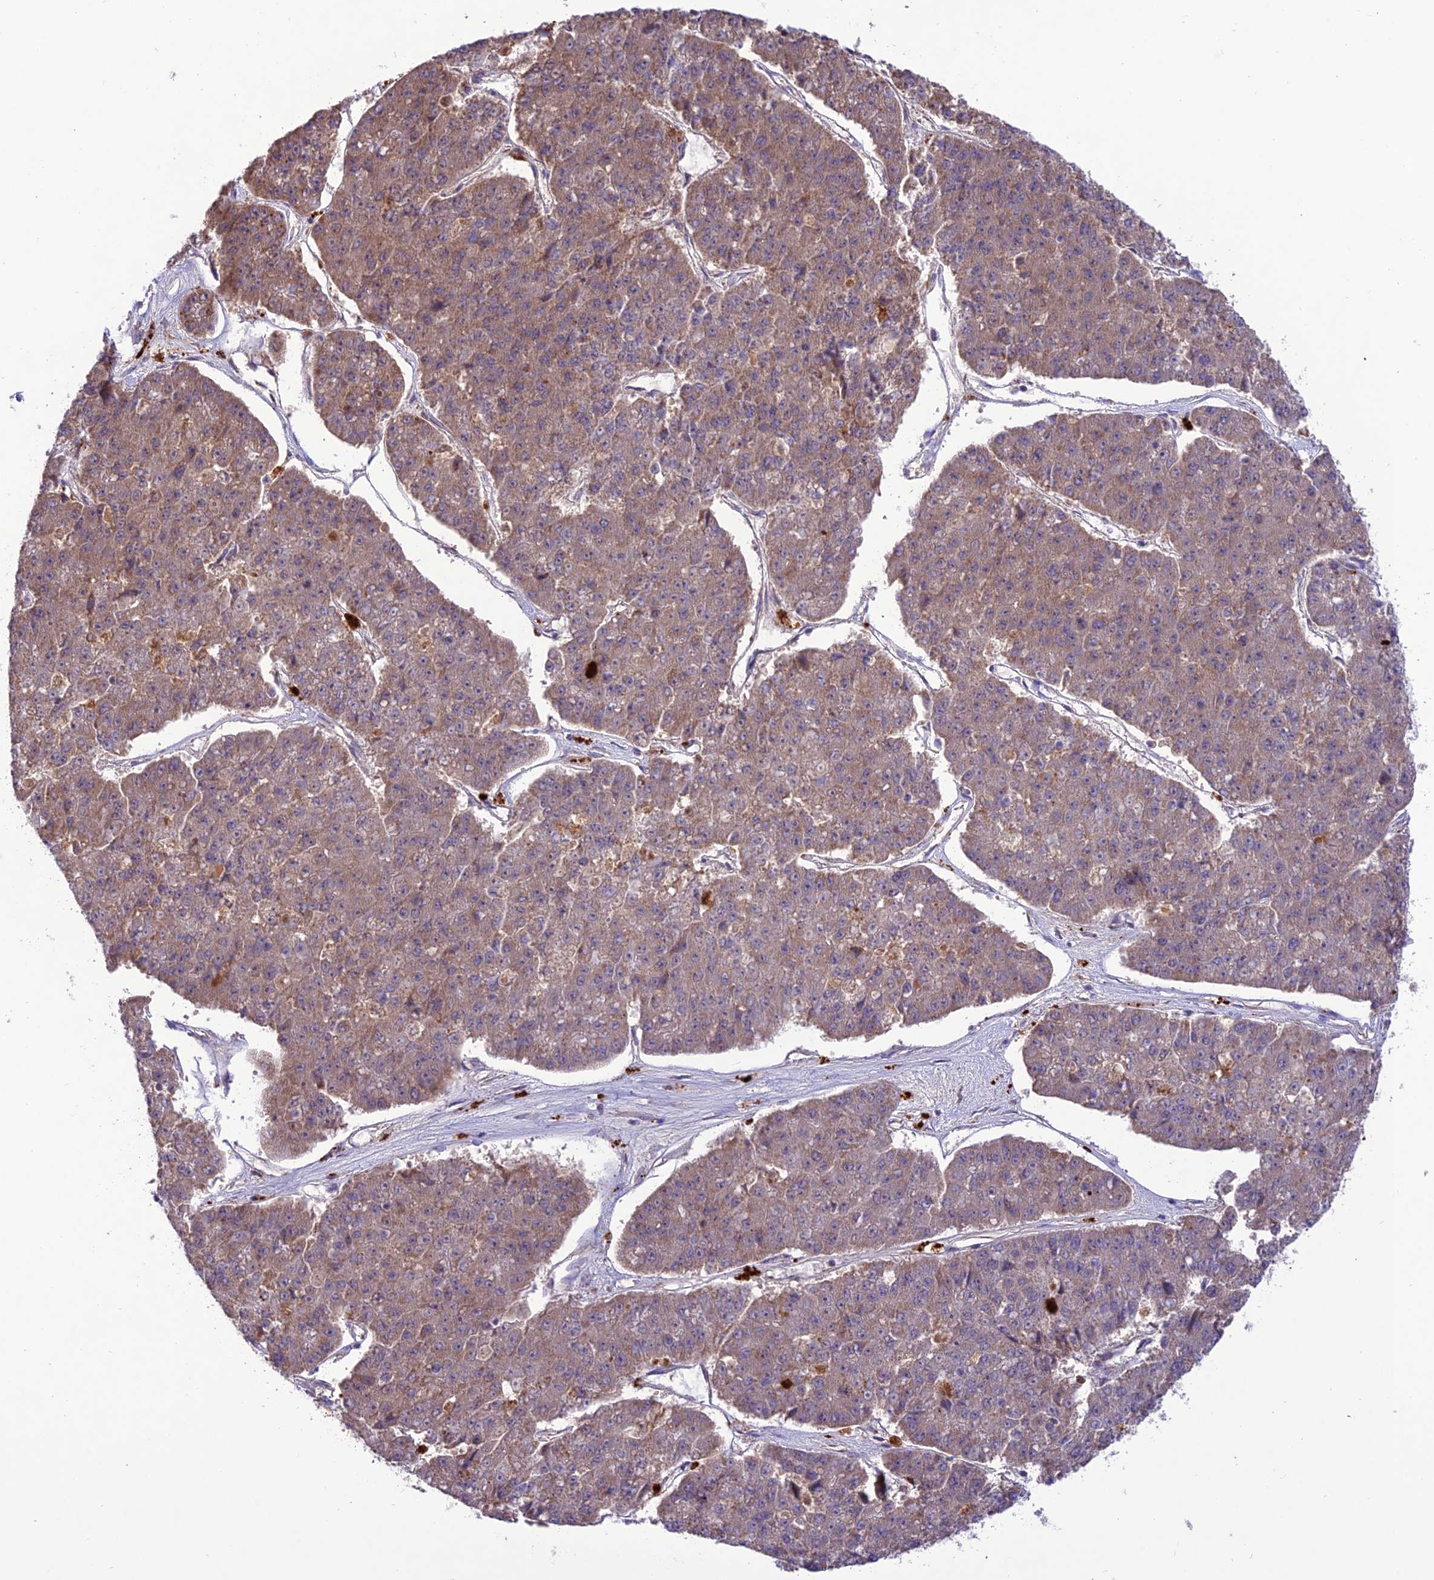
{"staining": {"intensity": "weak", "quantity": "25%-75%", "location": "cytoplasmic/membranous"}, "tissue": "pancreatic cancer", "cell_type": "Tumor cells", "image_type": "cancer", "snomed": [{"axis": "morphology", "description": "Adenocarcinoma, NOS"}, {"axis": "topography", "description": "Pancreas"}], "caption": "IHC histopathology image of neoplastic tissue: adenocarcinoma (pancreatic) stained using IHC displays low levels of weak protein expression localized specifically in the cytoplasmic/membranous of tumor cells, appearing as a cytoplasmic/membranous brown color.", "gene": "NDUFAF1", "patient": {"sex": "male", "age": 50}}